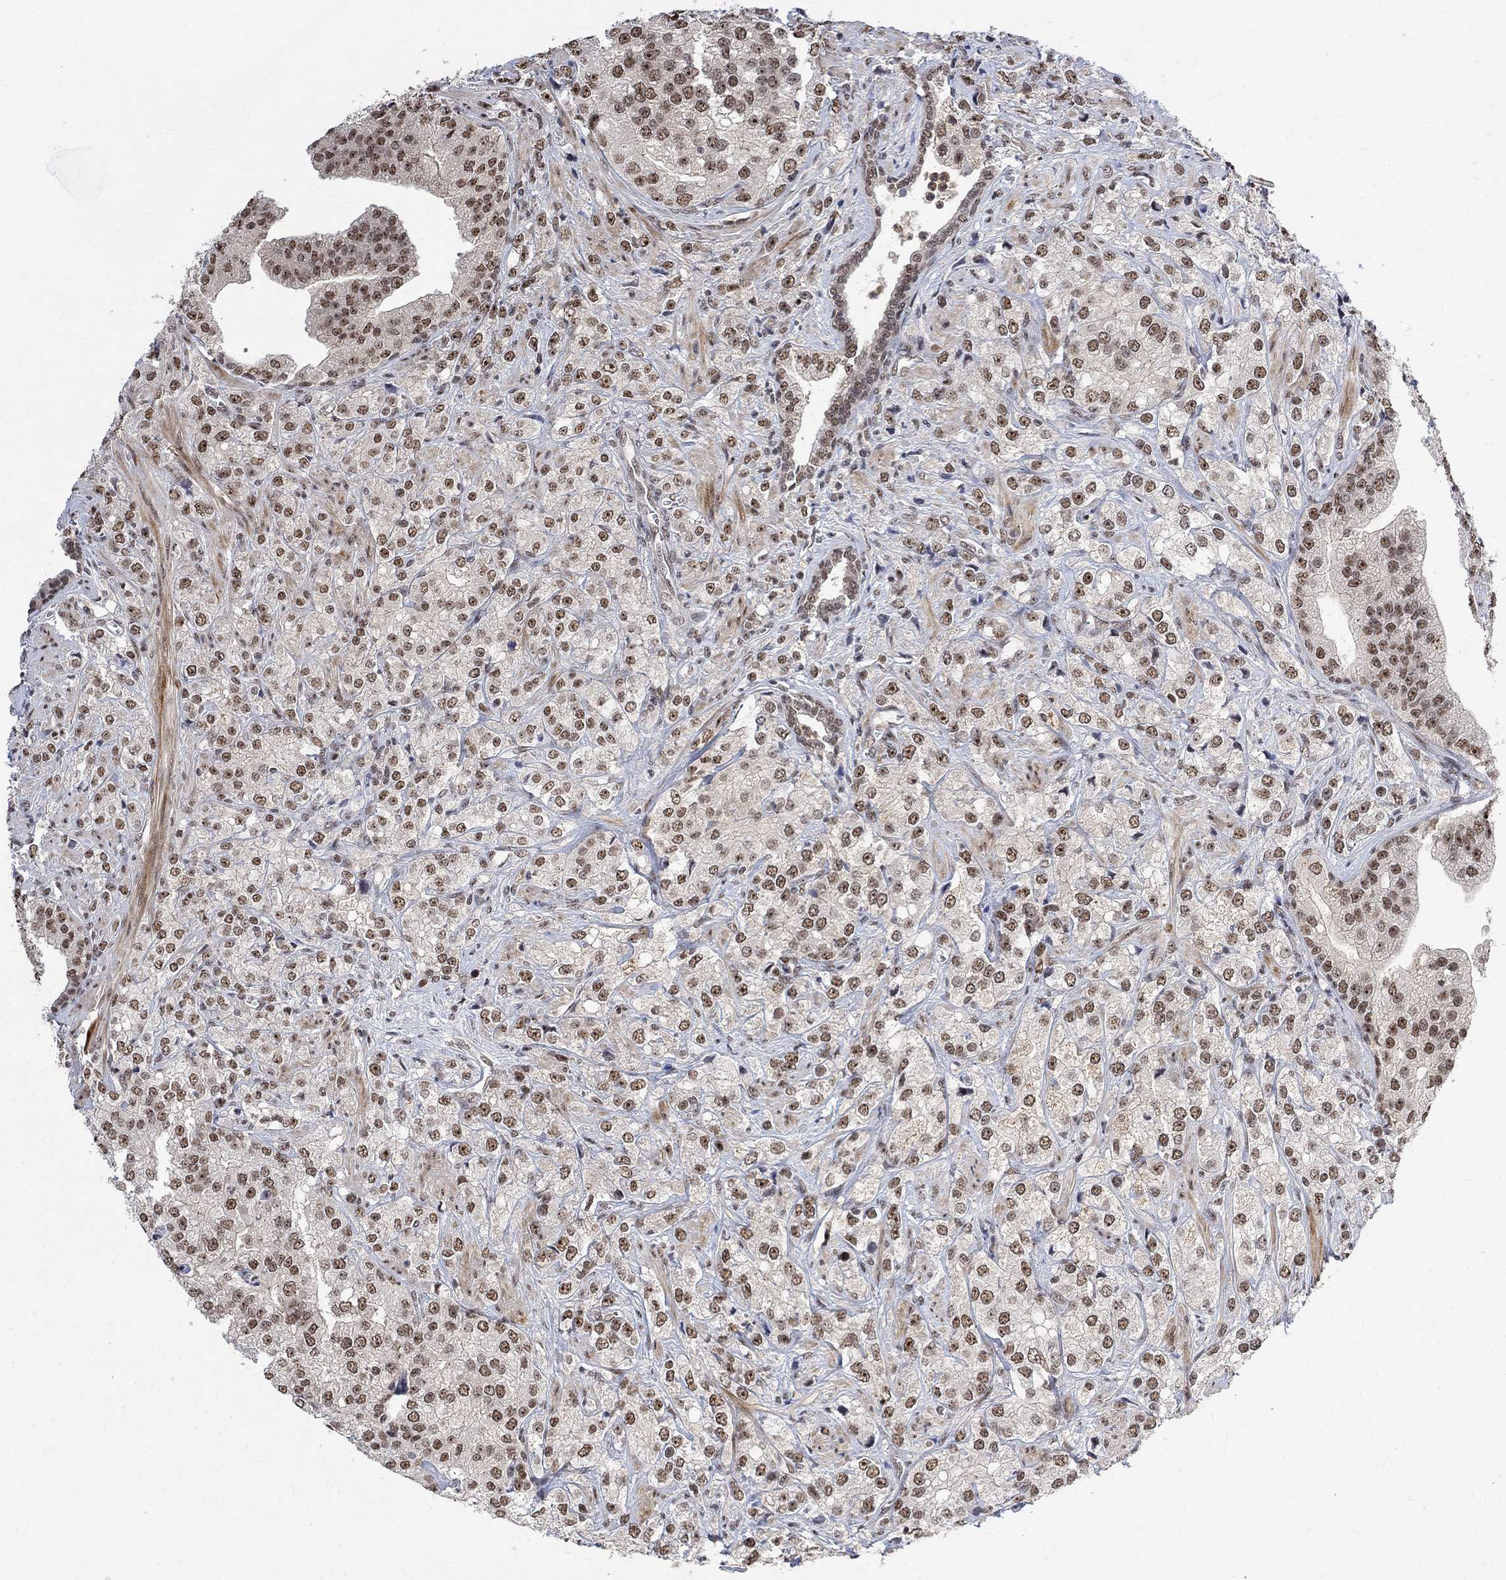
{"staining": {"intensity": "moderate", "quantity": ">75%", "location": "nuclear"}, "tissue": "prostate cancer", "cell_type": "Tumor cells", "image_type": "cancer", "snomed": [{"axis": "morphology", "description": "Adenocarcinoma, NOS"}, {"axis": "topography", "description": "Prostate and seminal vesicle, NOS"}, {"axis": "topography", "description": "Prostate"}], "caption": "High-magnification brightfield microscopy of adenocarcinoma (prostate) stained with DAB (brown) and counterstained with hematoxylin (blue). tumor cells exhibit moderate nuclear expression is identified in approximately>75% of cells.", "gene": "E4F1", "patient": {"sex": "male", "age": 68}}